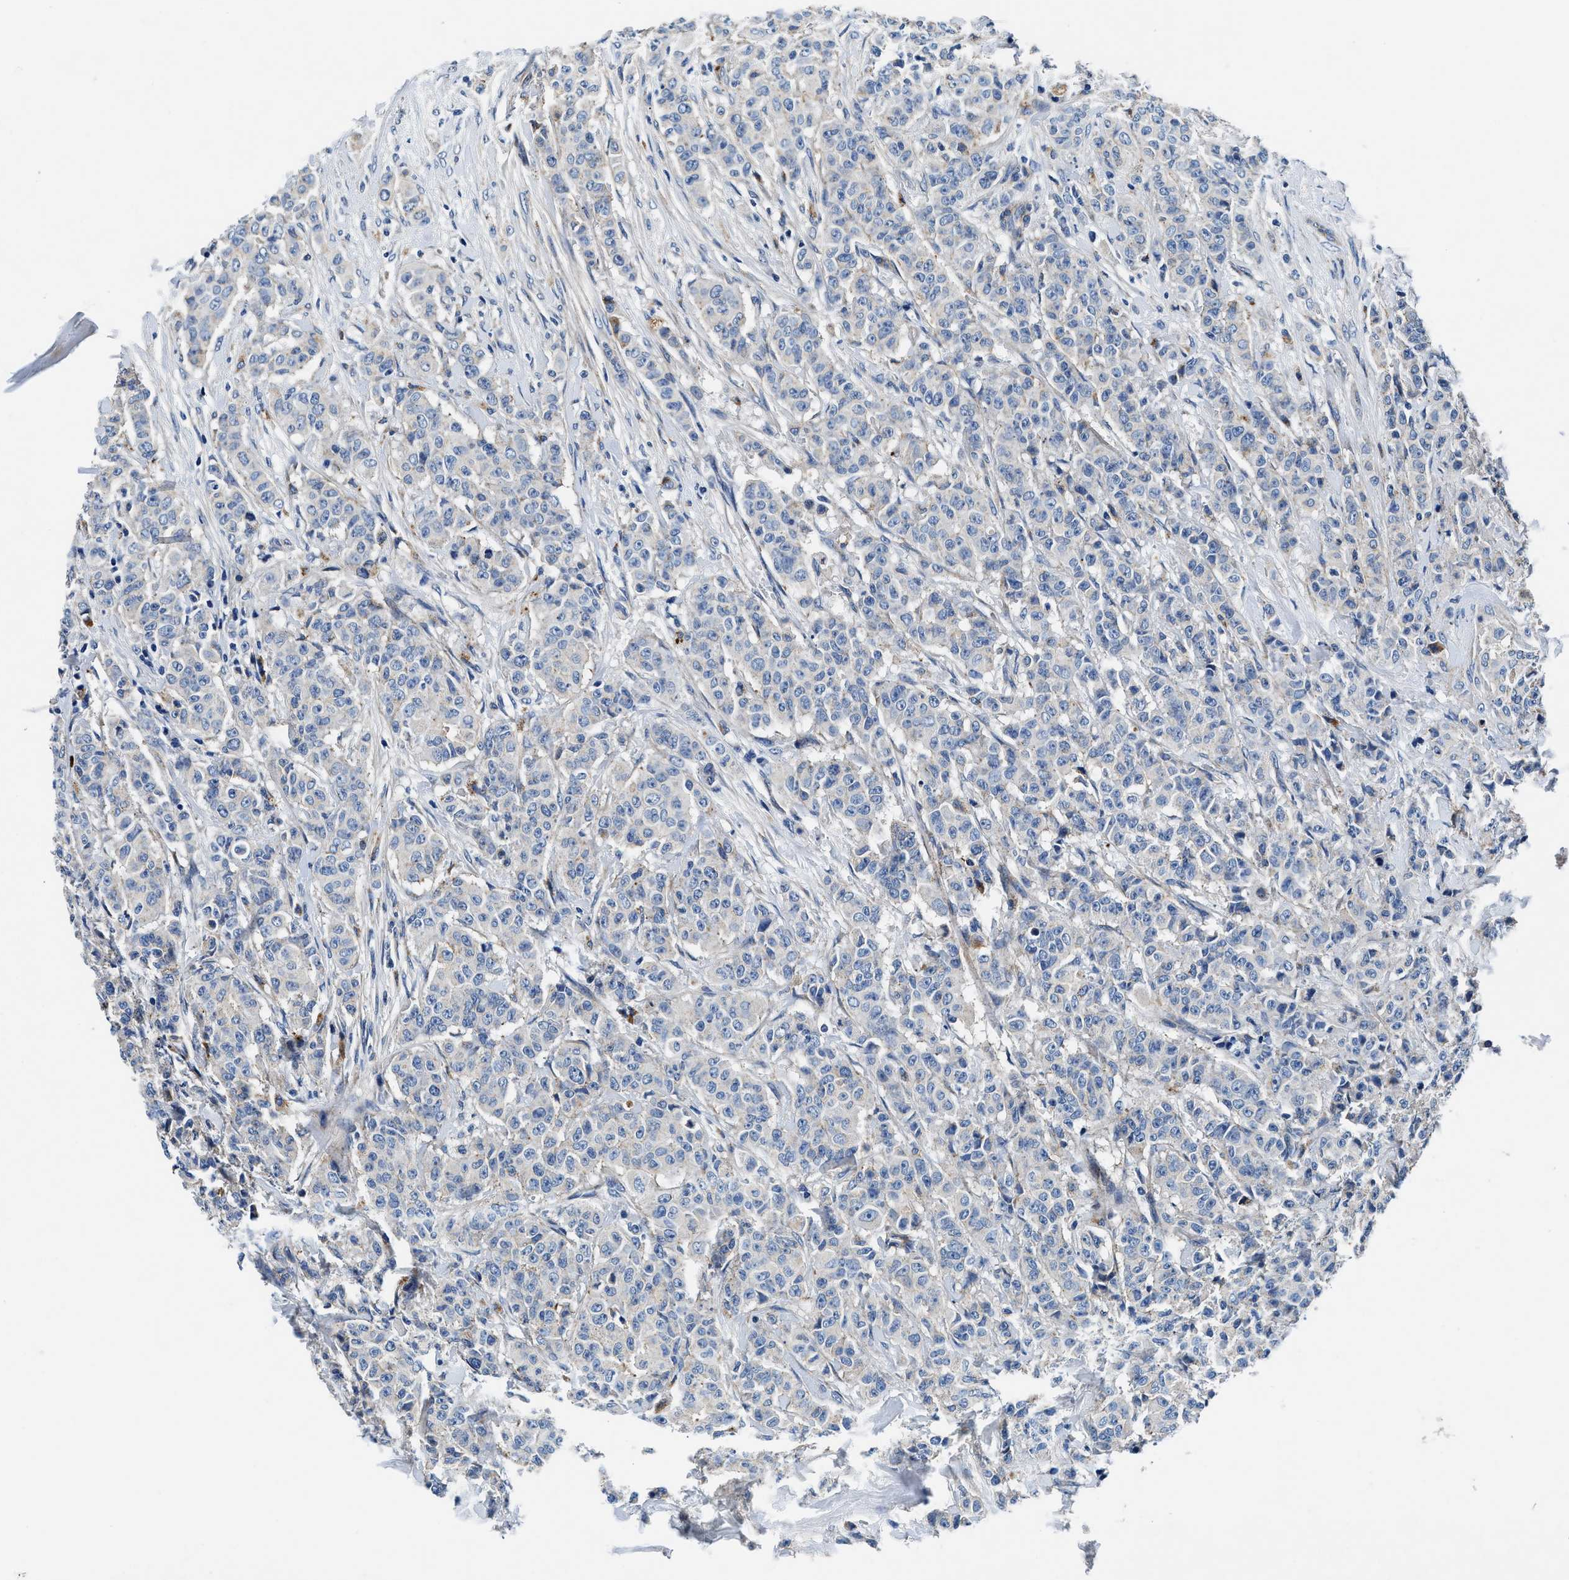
{"staining": {"intensity": "negative", "quantity": "none", "location": "none"}, "tissue": "breast cancer", "cell_type": "Tumor cells", "image_type": "cancer", "snomed": [{"axis": "morphology", "description": "Normal tissue, NOS"}, {"axis": "morphology", "description": "Duct carcinoma"}, {"axis": "topography", "description": "Breast"}], "caption": "Breast invasive ductal carcinoma stained for a protein using IHC exhibits no expression tumor cells.", "gene": "DAG1", "patient": {"sex": "female", "age": 40}}